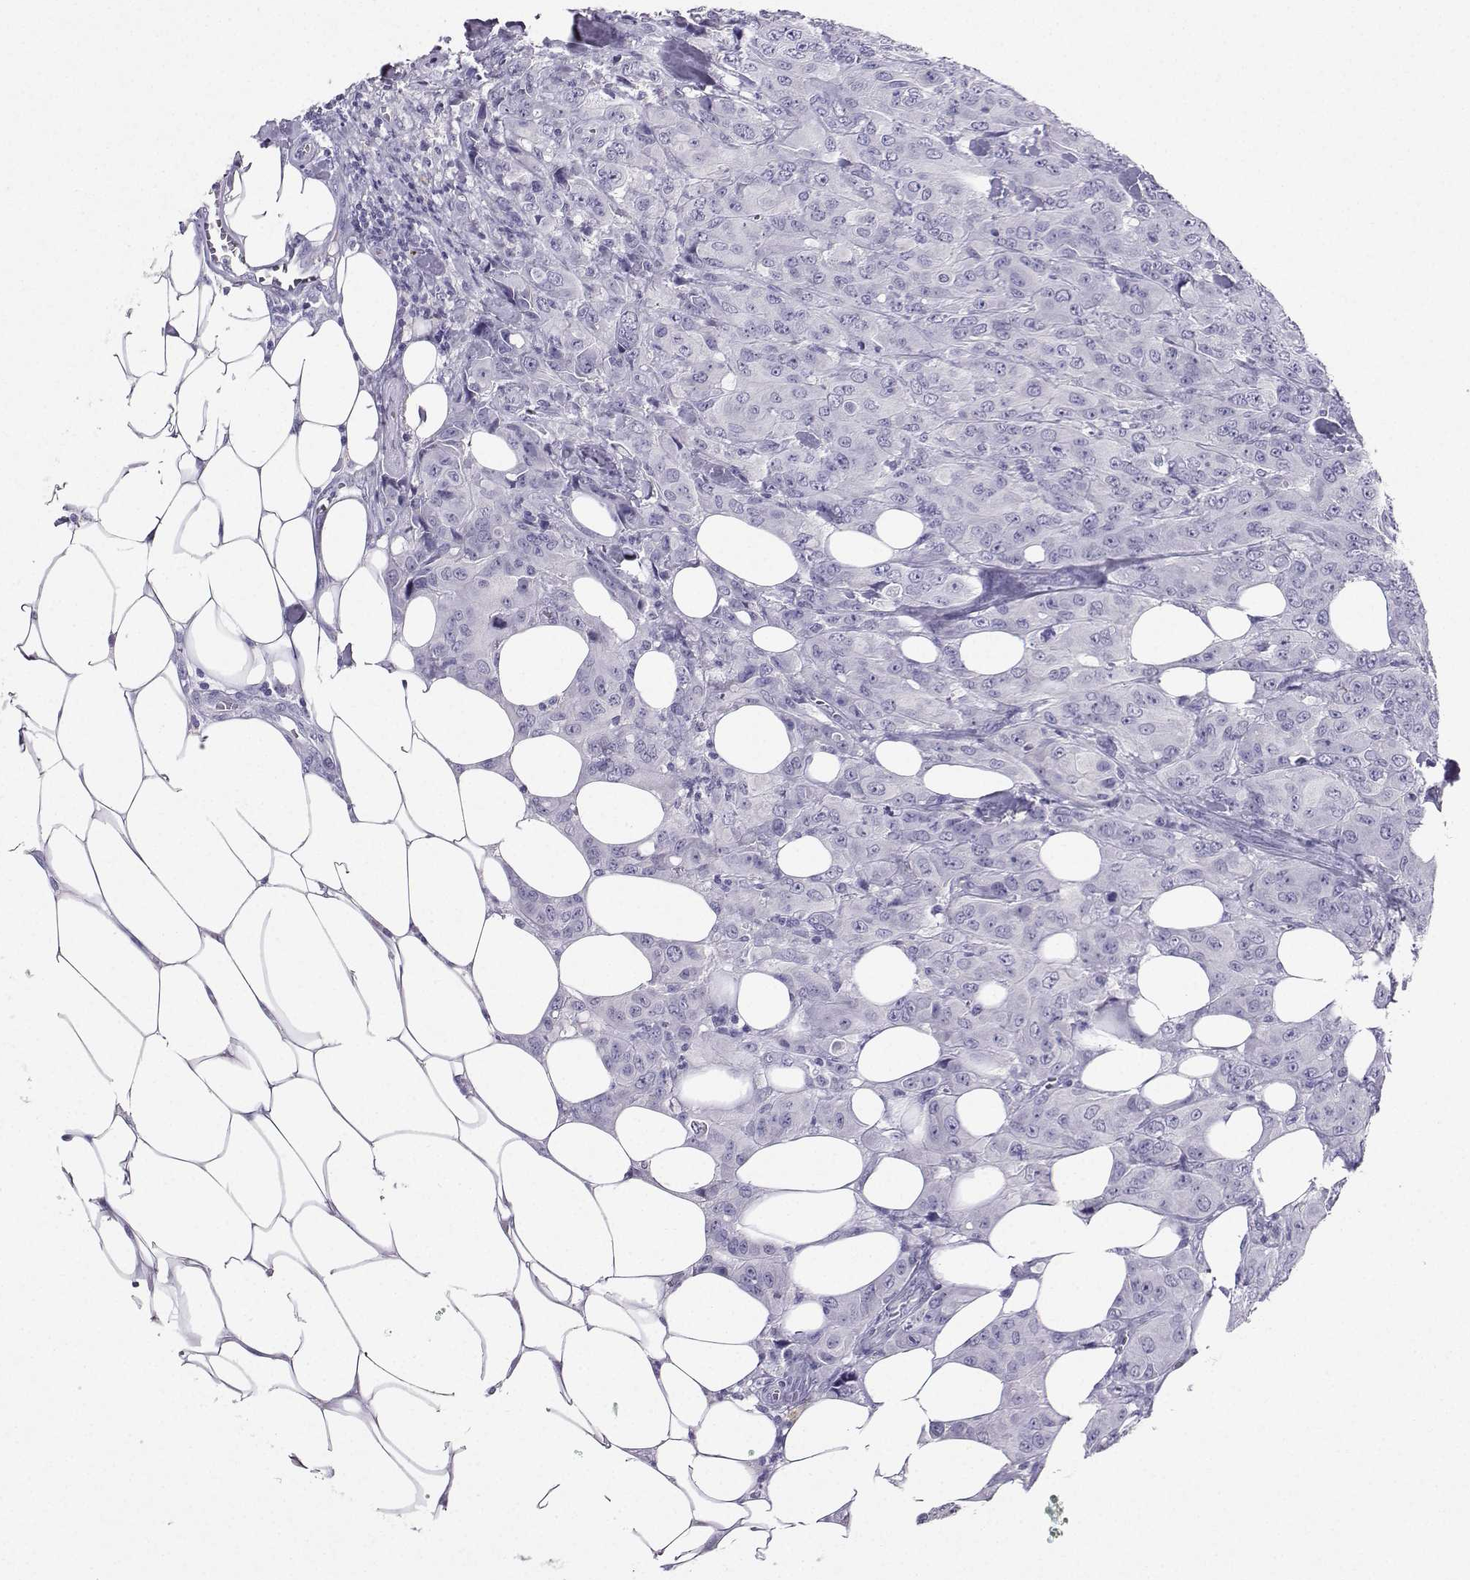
{"staining": {"intensity": "negative", "quantity": "none", "location": "none"}, "tissue": "breast cancer", "cell_type": "Tumor cells", "image_type": "cancer", "snomed": [{"axis": "morphology", "description": "Duct carcinoma"}, {"axis": "topography", "description": "Breast"}], "caption": "Breast cancer (invasive ductal carcinoma) was stained to show a protein in brown. There is no significant staining in tumor cells.", "gene": "GRIK4", "patient": {"sex": "female", "age": 43}}